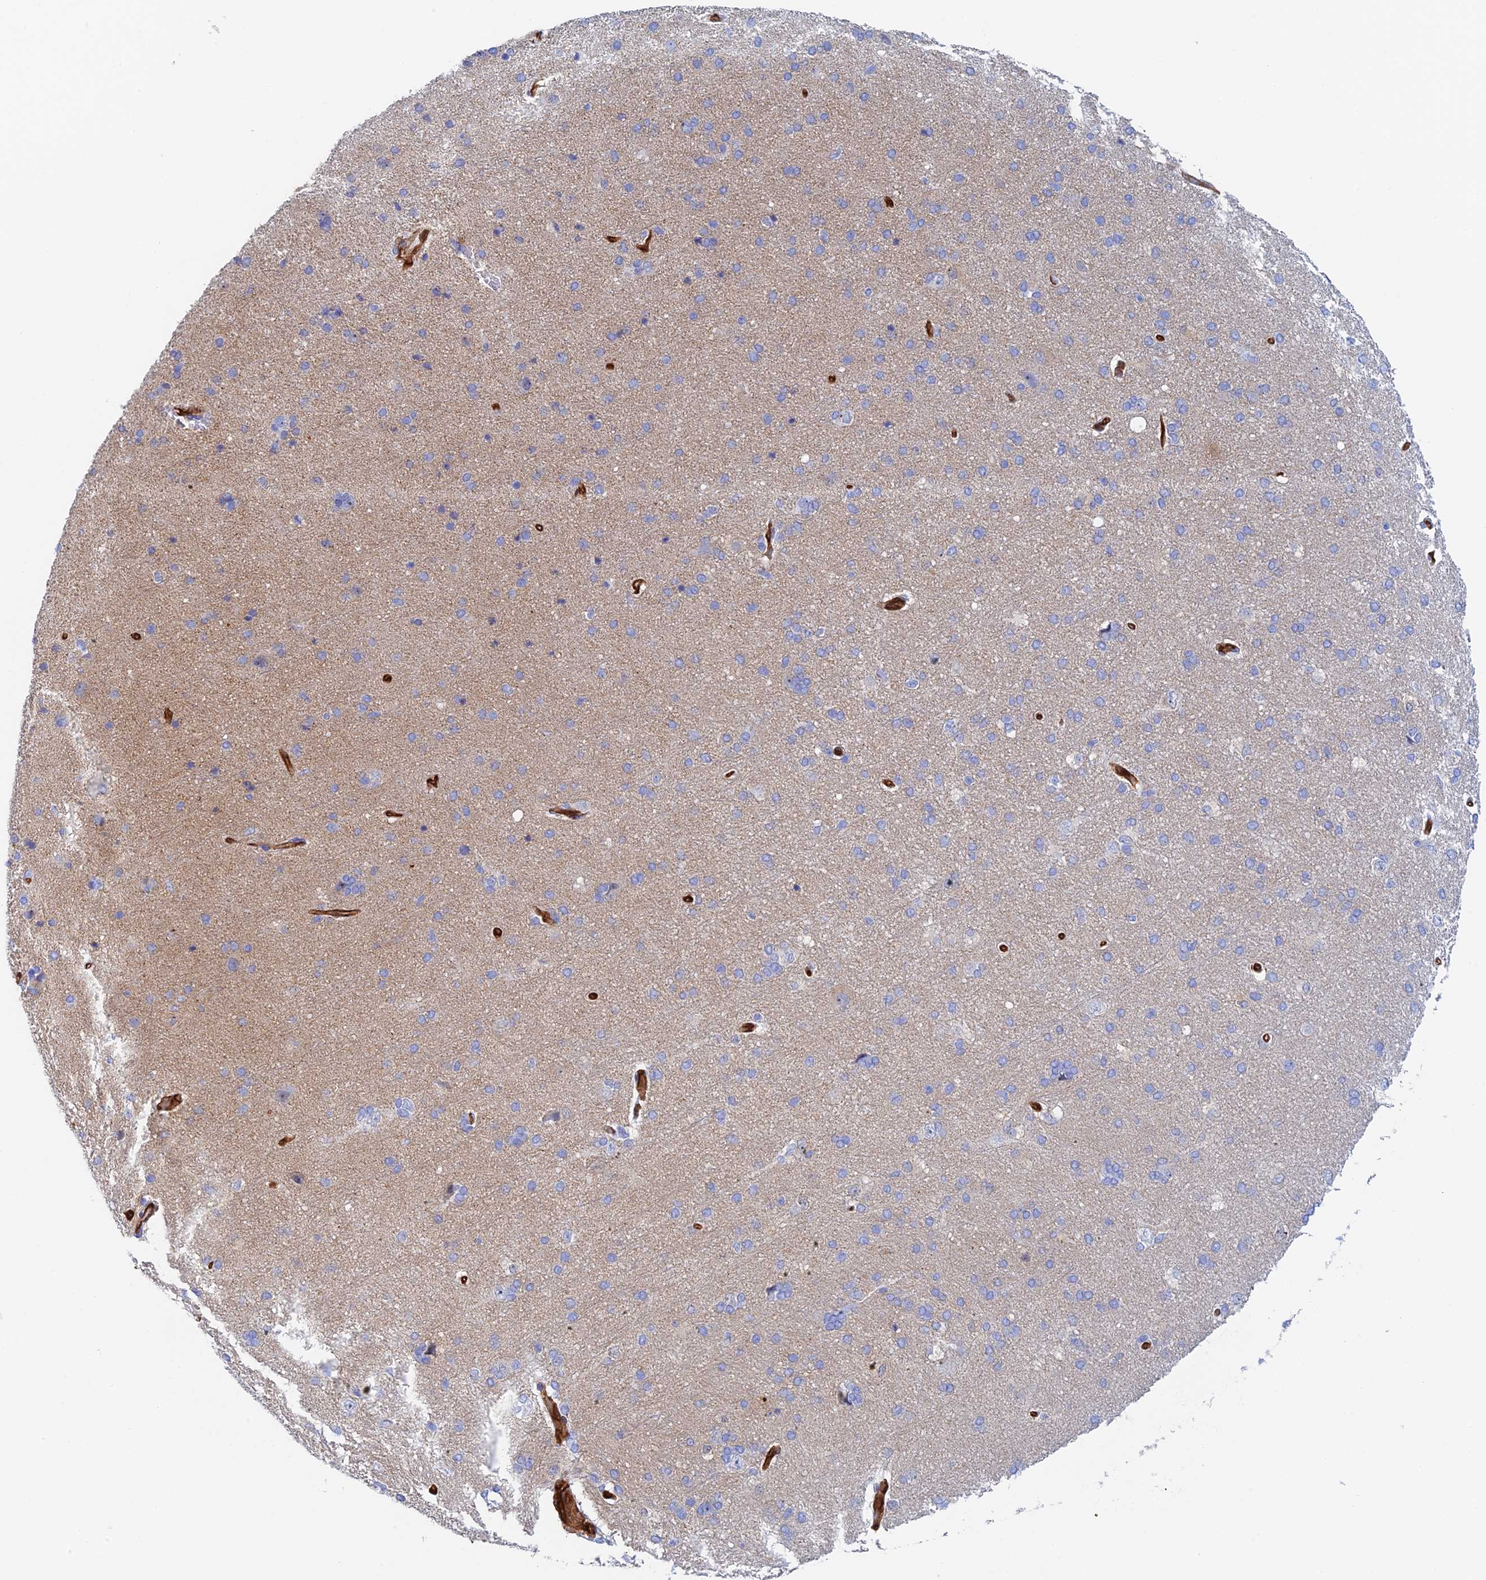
{"staining": {"intensity": "strong", "quantity": ">75%", "location": "cytoplasmic/membranous"}, "tissue": "cerebral cortex", "cell_type": "Endothelial cells", "image_type": "normal", "snomed": [{"axis": "morphology", "description": "Normal tissue, NOS"}, {"axis": "topography", "description": "Cerebral cortex"}], "caption": "IHC image of benign cerebral cortex: human cerebral cortex stained using IHC exhibits high levels of strong protein expression localized specifically in the cytoplasmic/membranous of endothelial cells, appearing as a cytoplasmic/membranous brown color.", "gene": "CRIP2", "patient": {"sex": "male", "age": 62}}